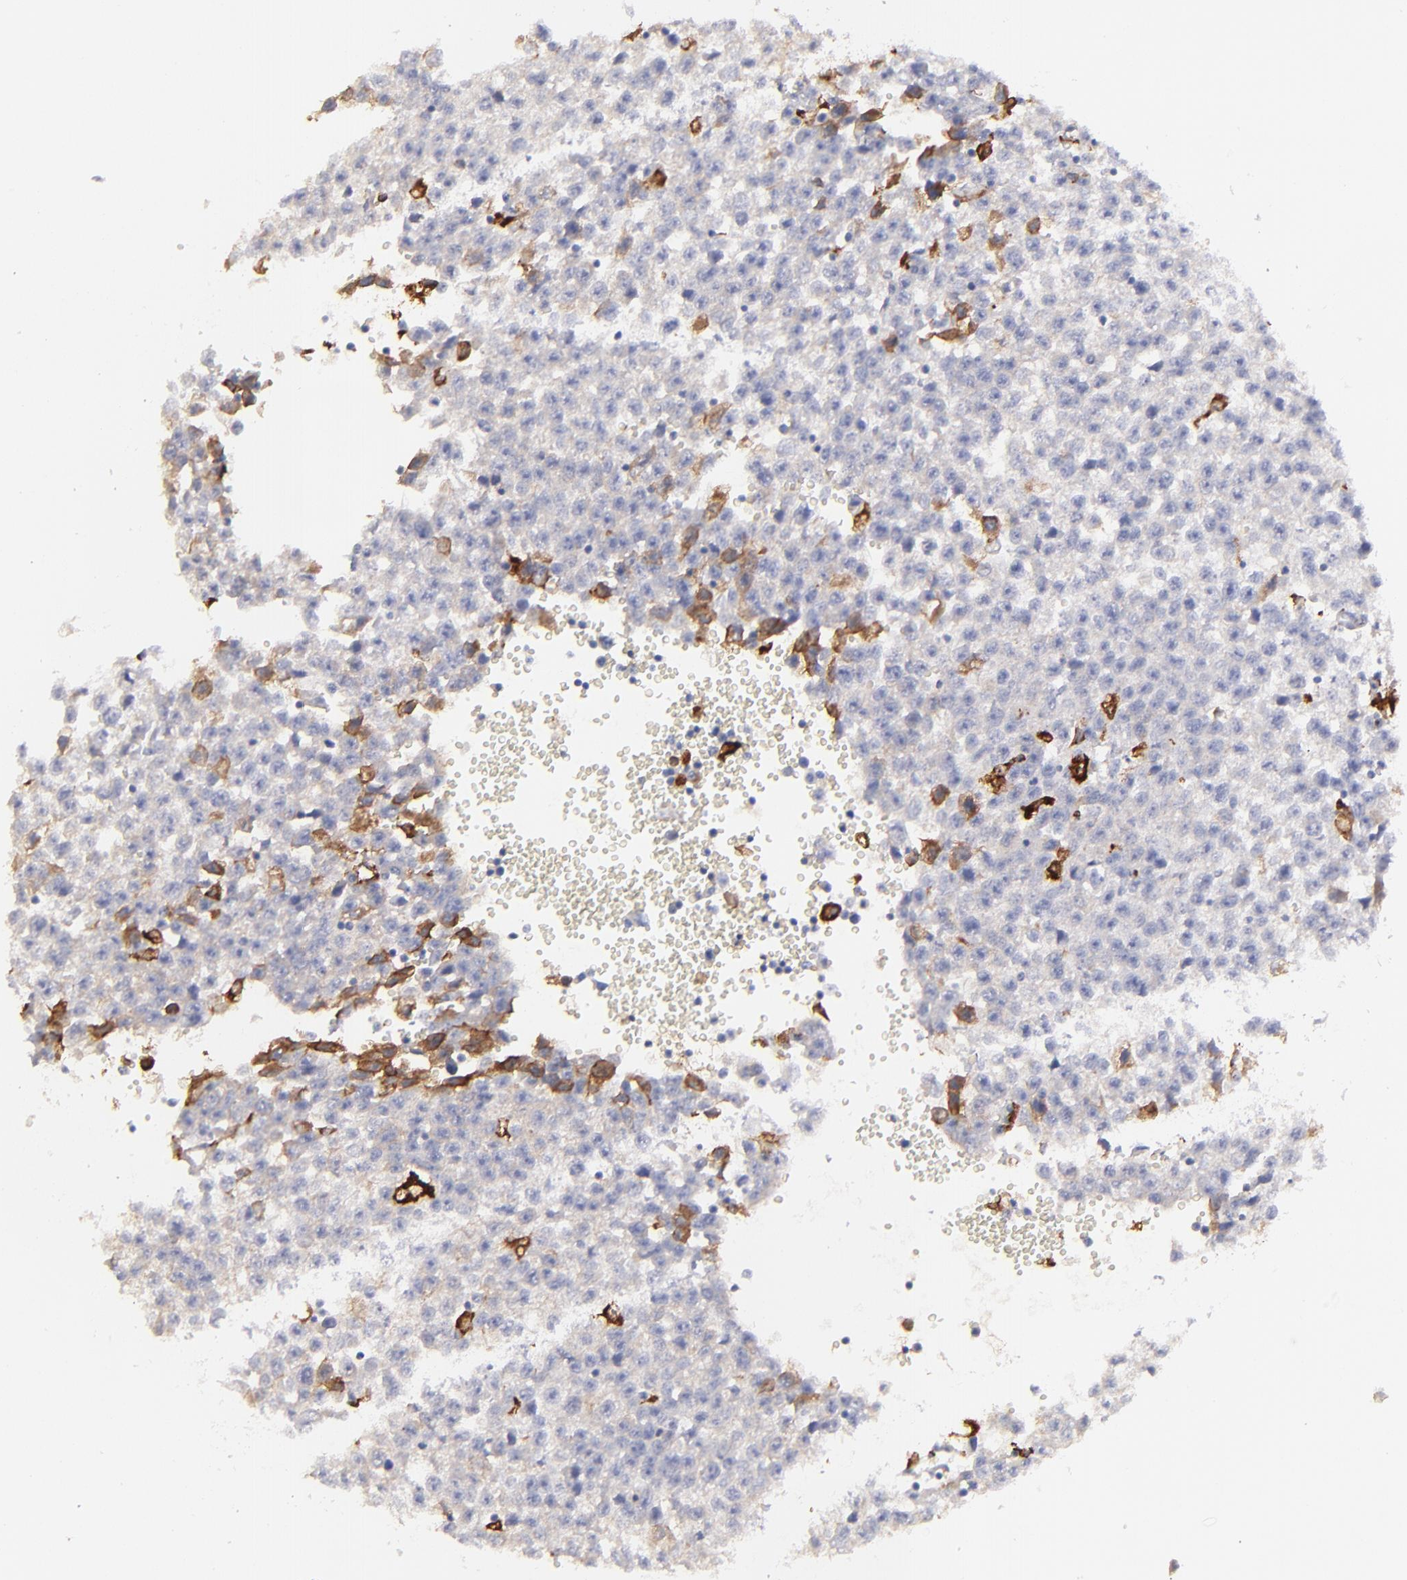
{"staining": {"intensity": "weak", "quantity": "<25%", "location": "cytoplasmic/membranous"}, "tissue": "testis cancer", "cell_type": "Tumor cells", "image_type": "cancer", "snomed": [{"axis": "morphology", "description": "Seminoma, NOS"}, {"axis": "topography", "description": "Testis"}], "caption": "This is a photomicrograph of immunohistochemistry (IHC) staining of testis cancer (seminoma), which shows no positivity in tumor cells.", "gene": "C1QA", "patient": {"sex": "male", "age": 35}}